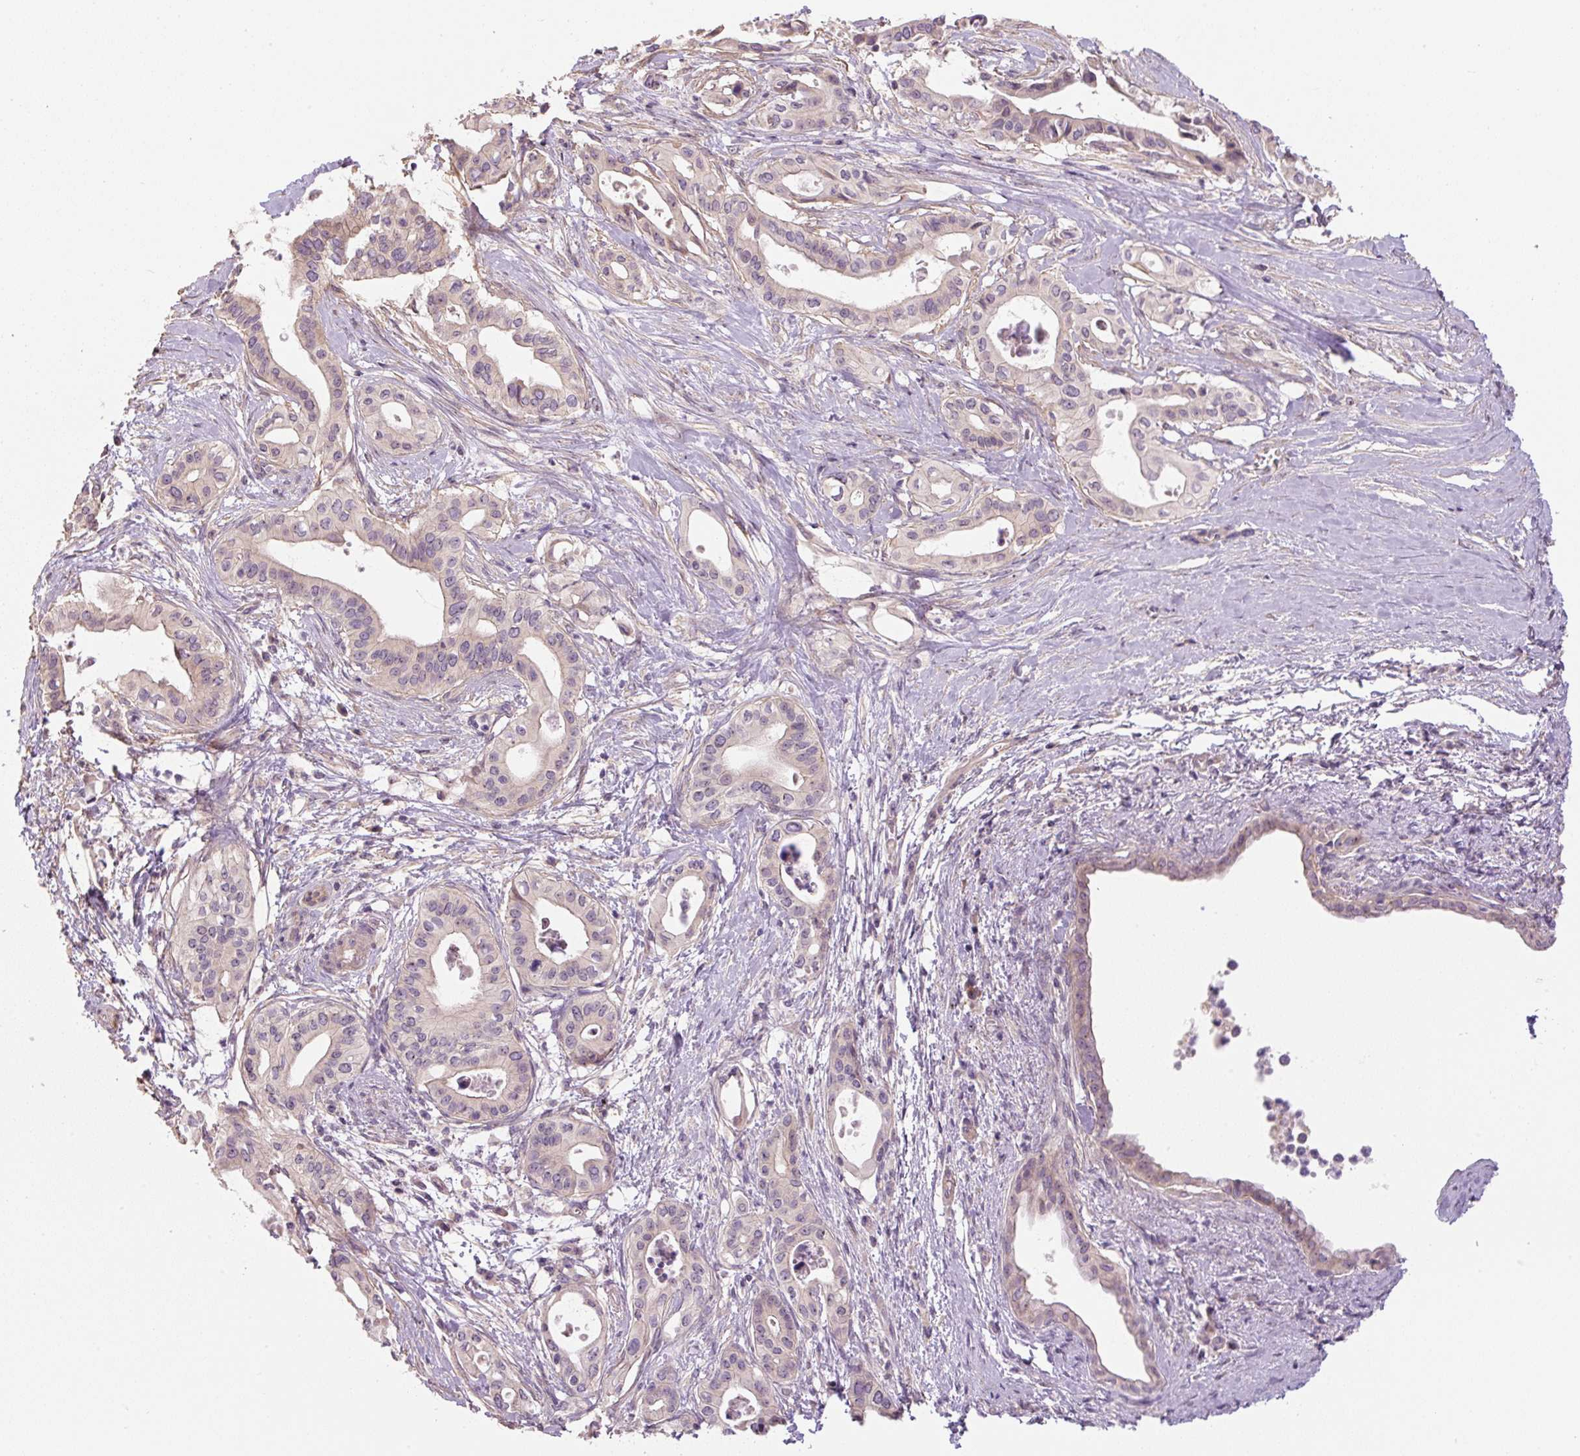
{"staining": {"intensity": "weak", "quantity": "<25%", "location": "cytoplasmic/membranous"}, "tissue": "pancreatic cancer", "cell_type": "Tumor cells", "image_type": "cancer", "snomed": [{"axis": "morphology", "description": "Adenocarcinoma, NOS"}, {"axis": "topography", "description": "Pancreas"}], "caption": "Immunohistochemistry (IHC) photomicrograph of adenocarcinoma (pancreatic) stained for a protein (brown), which displays no positivity in tumor cells.", "gene": "TMEM151B", "patient": {"sex": "female", "age": 77}}